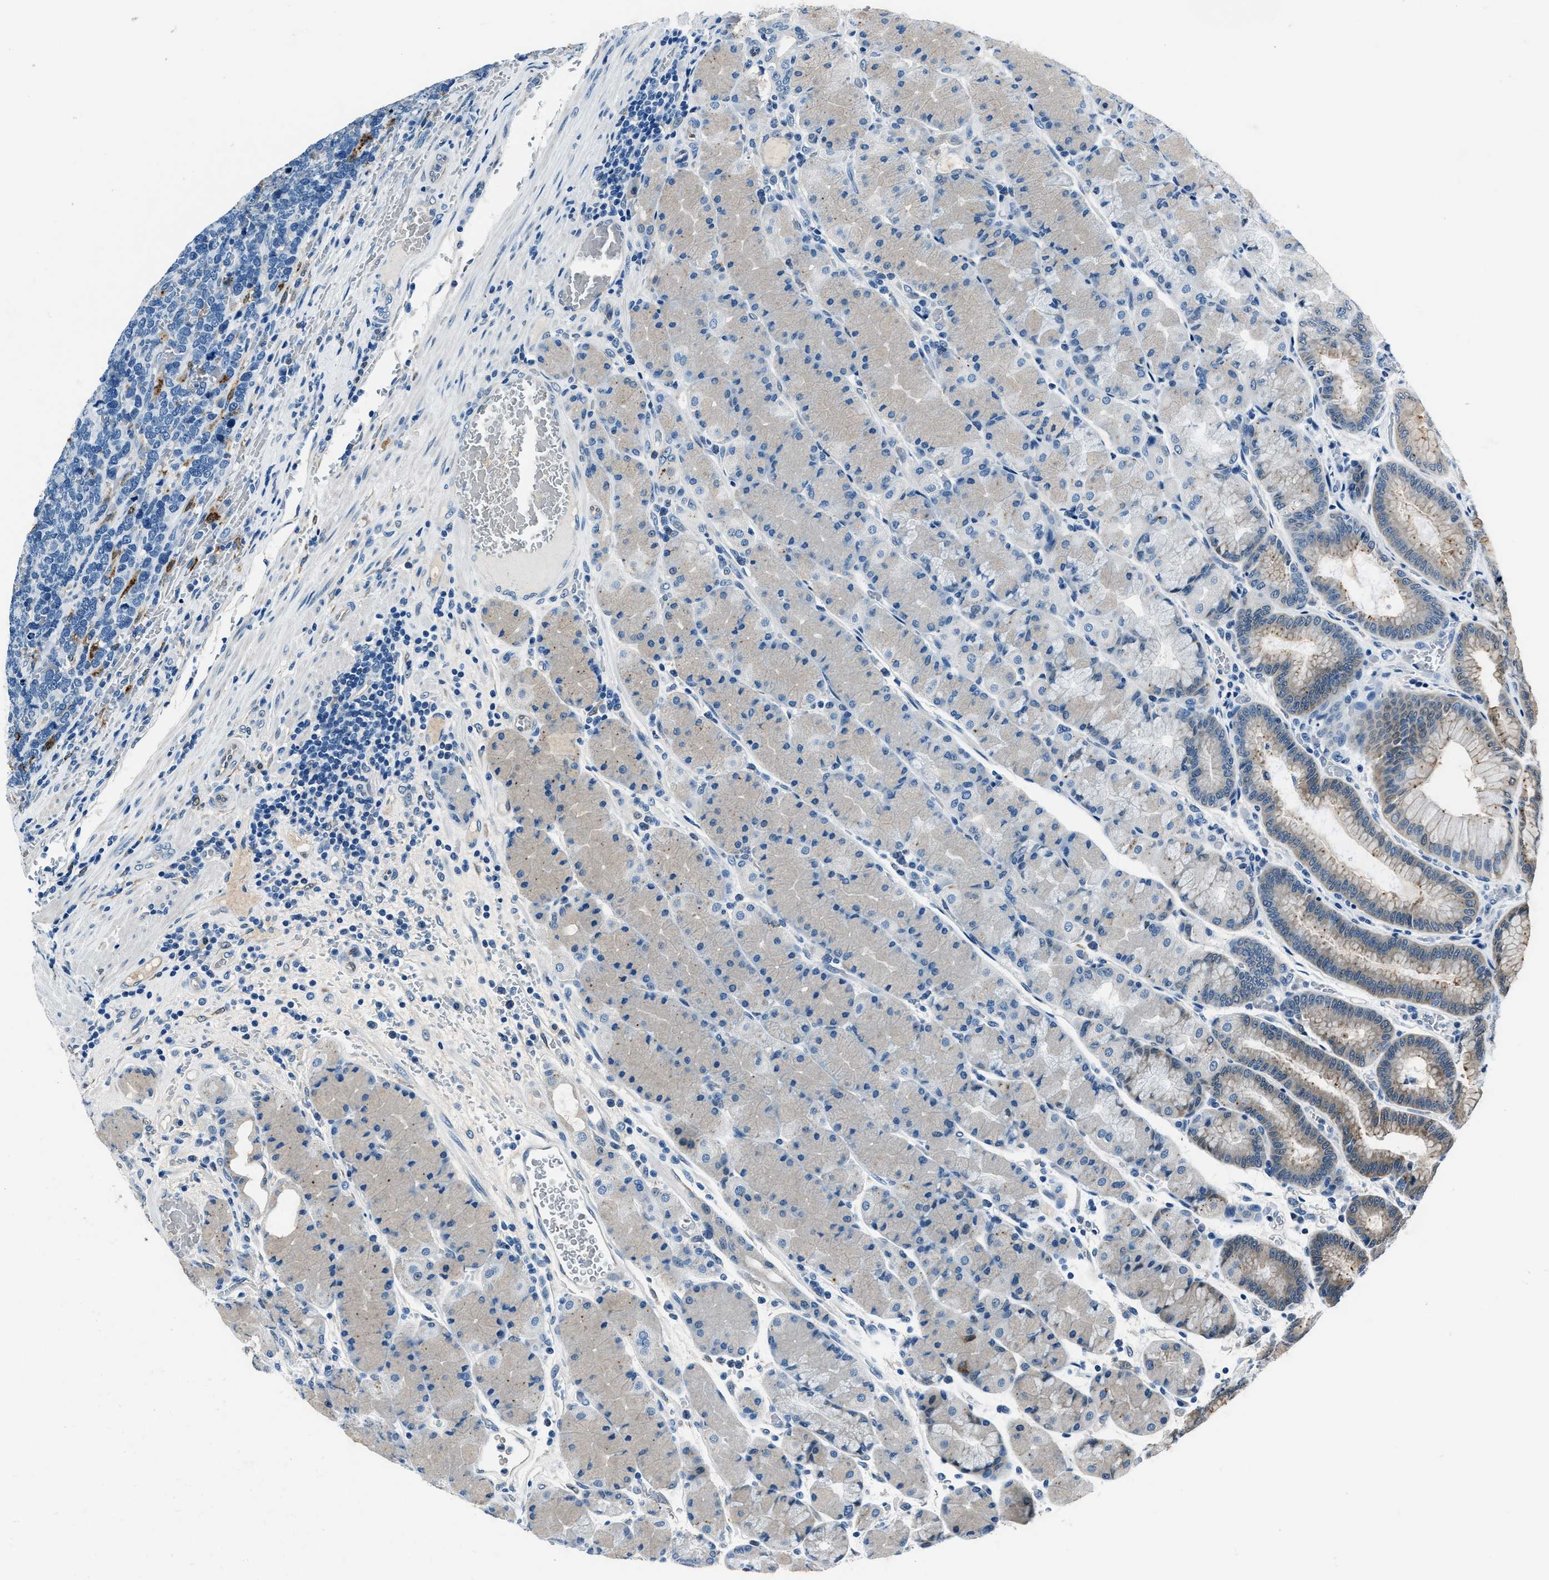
{"staining": {"intensity": "weak", "quantity": "<25%", "location": "cytoplasmic/membranous"}, "tissue": "stomach", "cell_type": "Glandular cells", "image_type": "normal", "snomed": [{"axis": "morphology", "description": "Normal tissue, NOS"}, {"axis": "morphology", "description": "Carcinoid, malignant, NOS"}, {"axis": "topography", "description": "Stomach, upper"}], "caption": "Immunohistochemical staining of unremarkable stomach displays no significant positivity in glandular cells. (Brightfield microscopy of DAB (3,3'-diaminobenzidine) IHC at high magnification).", "gene": "PTPDC1", "patient": {"sex": "male", "age": 39}}